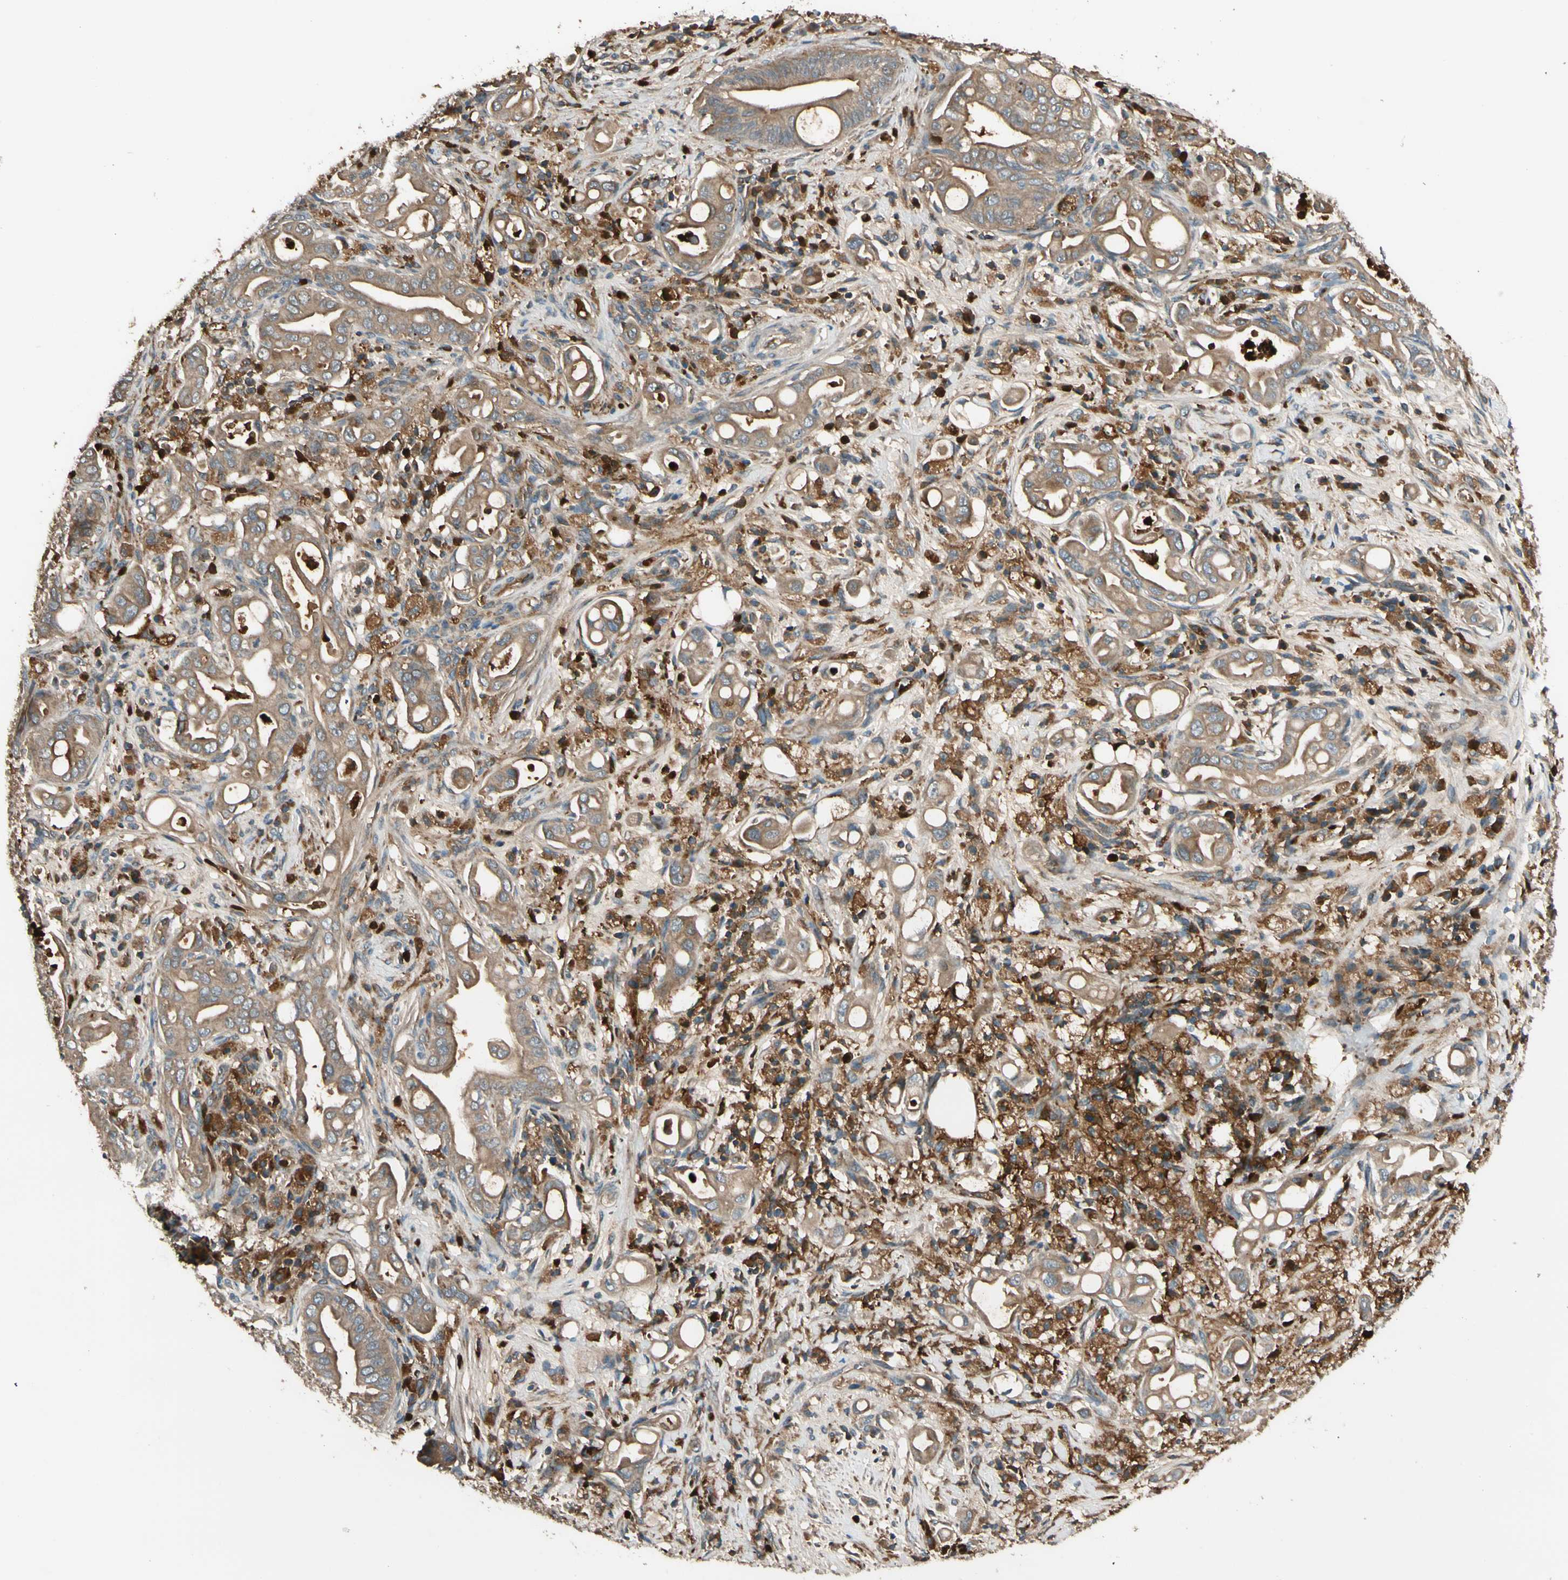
{"staining": {"intensity": "weak", "quantity": ">75%", "location": "cytoplasmic/membranous"}, "tissue": "liver cancer", "cell_type": "Tumor cells", "image_type": "cancer", "snomed": [{"axis": "morphology", "description": "Cholangiocarcinoma"}, {"axis": "topography", "description": "Liver"}], "caption": "Protein analysis of liver cancer (cholangiocarcinoma) tissue exhibits weak cytoplasmic/membranous expression in approximately >75% of tumor cells.", "gene": "STX11", "patient": {"sex": "female", "age": 68}}